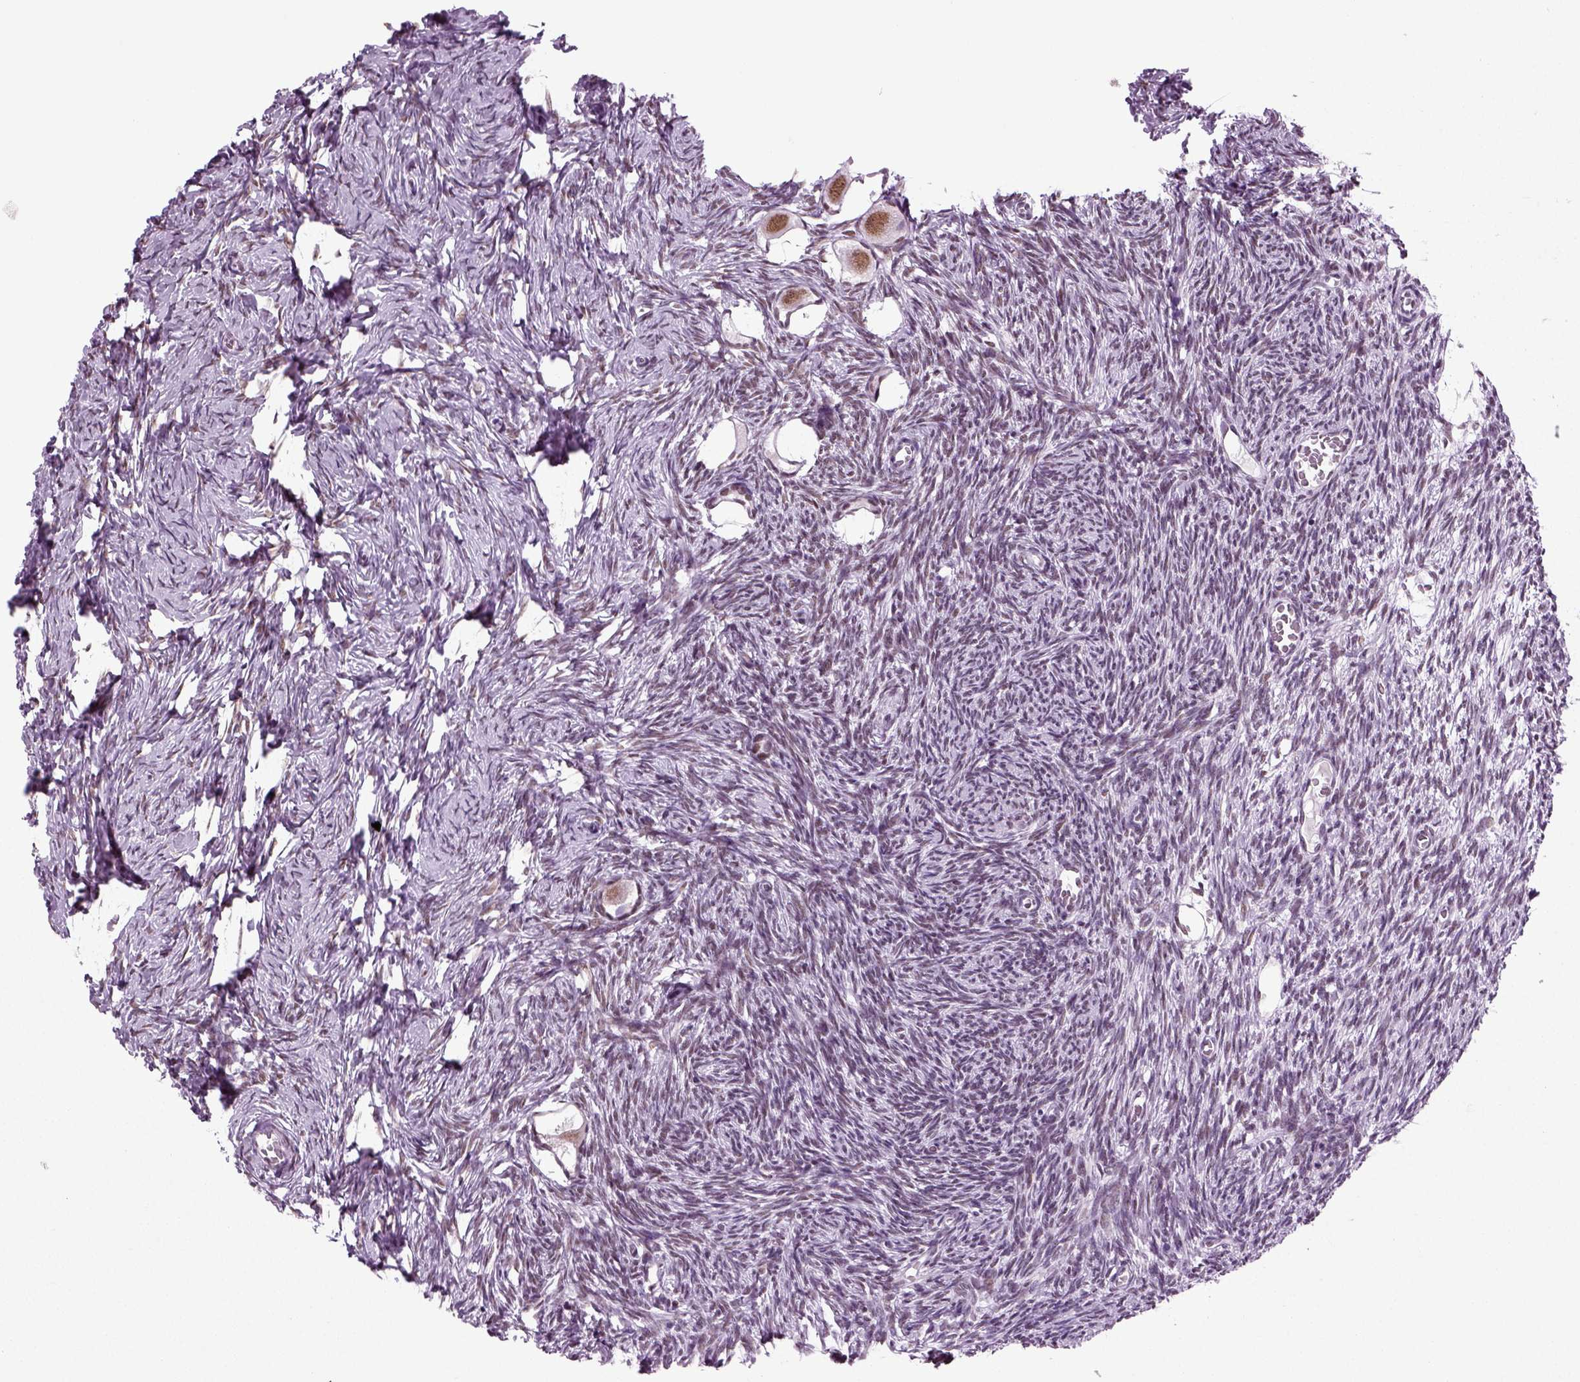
{"staining": {"intensity": "moderate", "quantity": ">75%", "location": "nuclear"}, "tissue": "ovary", "cell_type": "Follicle cells", "image_type": "normal", "snomed": [{"axis": "morphology", "description": "Normal tissue, NOS"}, {"axis": "topography", "description": "Ovary"}], "caption": "Immunohistochemistry of unremarkable human ovary shows medium levels of moderate nuclear staining in about >75% of follicle cells. Nuclei are stained in blue.", "gene": "RCOR3", "patient": {"sex": "female", "age": 27}}